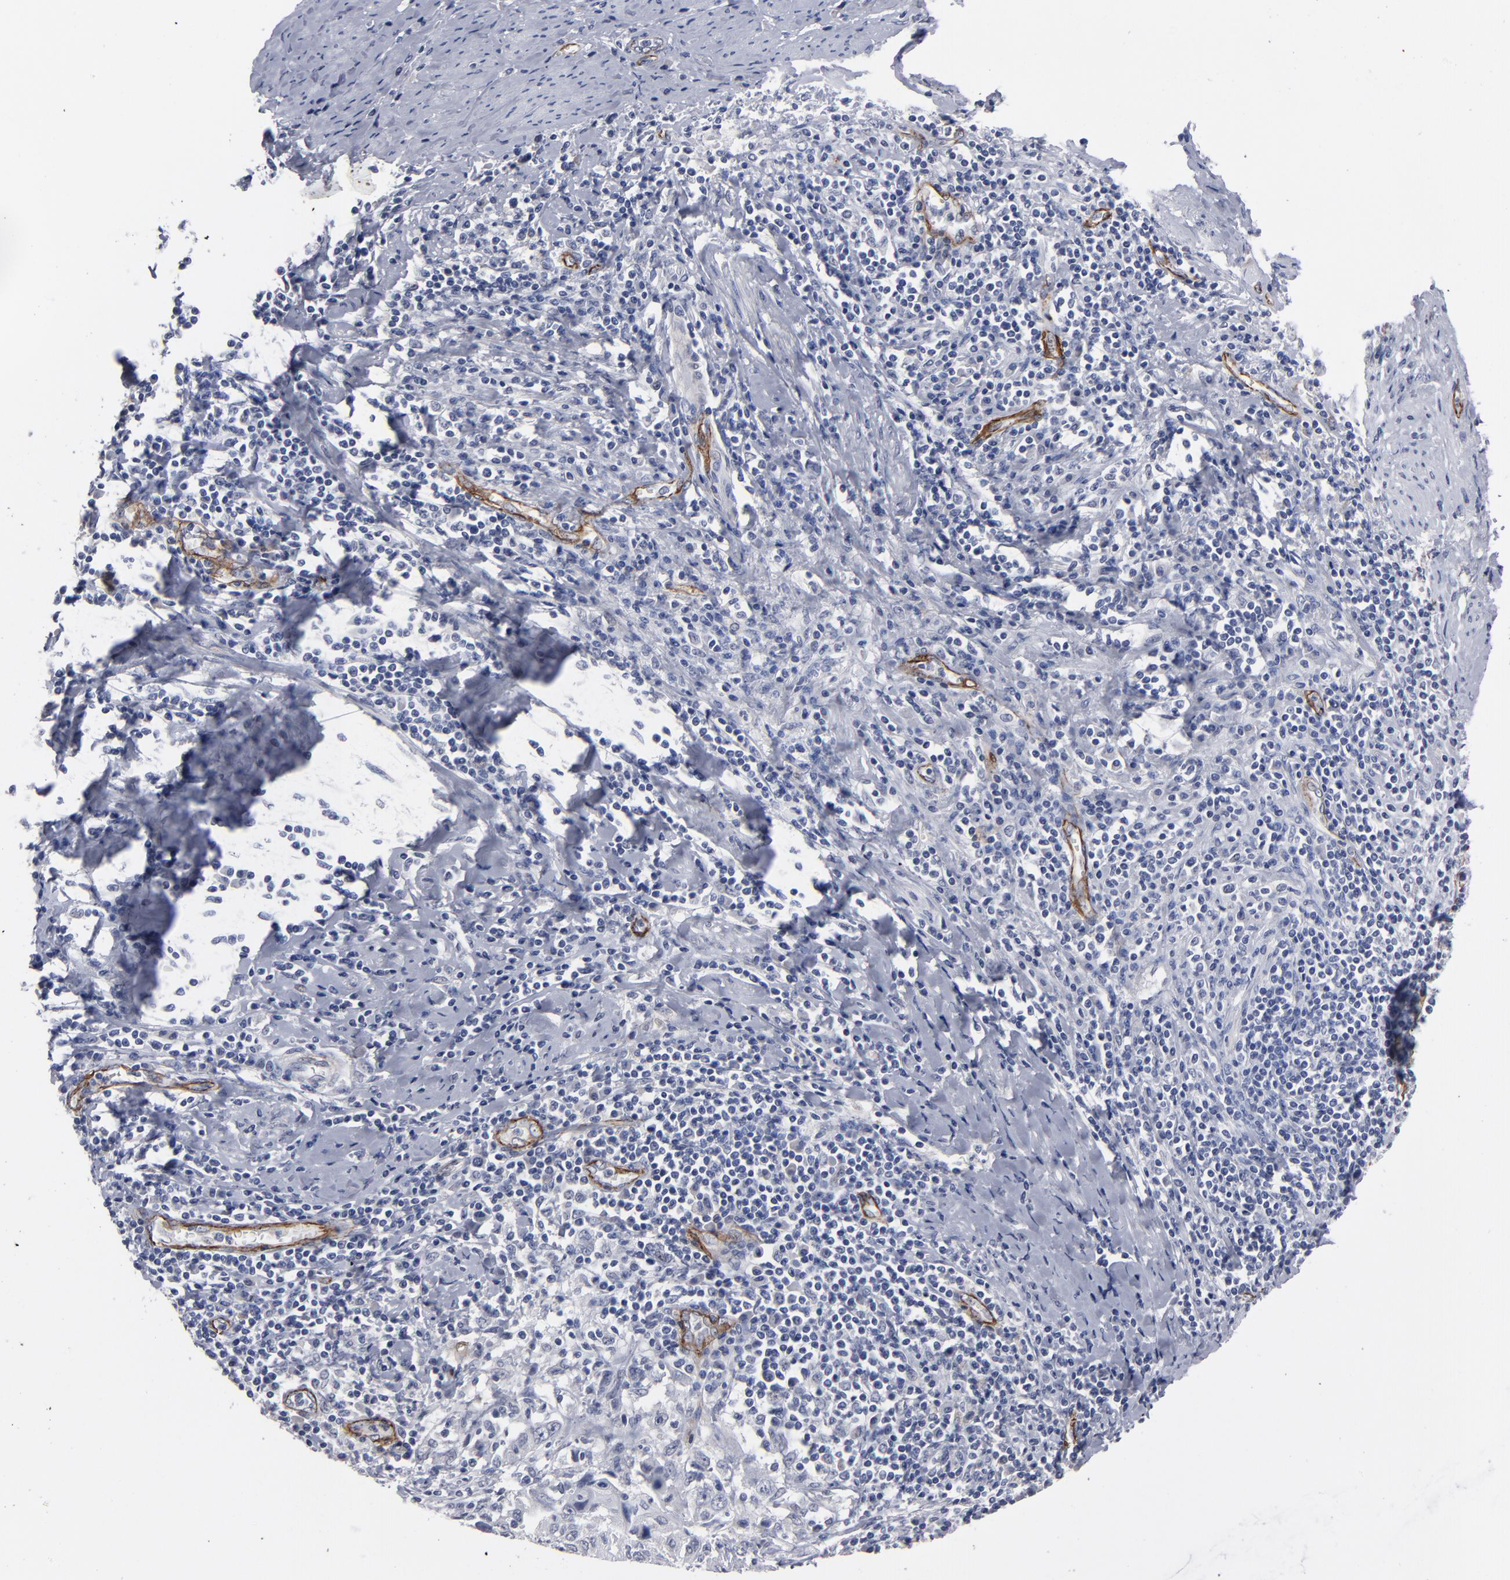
{"staining": {"intensity": "negative", "quantity": "none", "location": "none"}, "tissue": "cervical cancer", "cell_type": "Tumor cells", "image_type": "cancer", "snomed": [{"axis": "morphology", "description": "Squamous cell carcinoma, NOS"}, {"axis": "topography", "description": "Cervix"}], "caption": "DAB immunohistochemical staining of cervical squamous cell carcinoma reveals no significant positivity in tumor cells.", "gene": "ZNF175", "patient": {"sex": "female", "age": 53}}